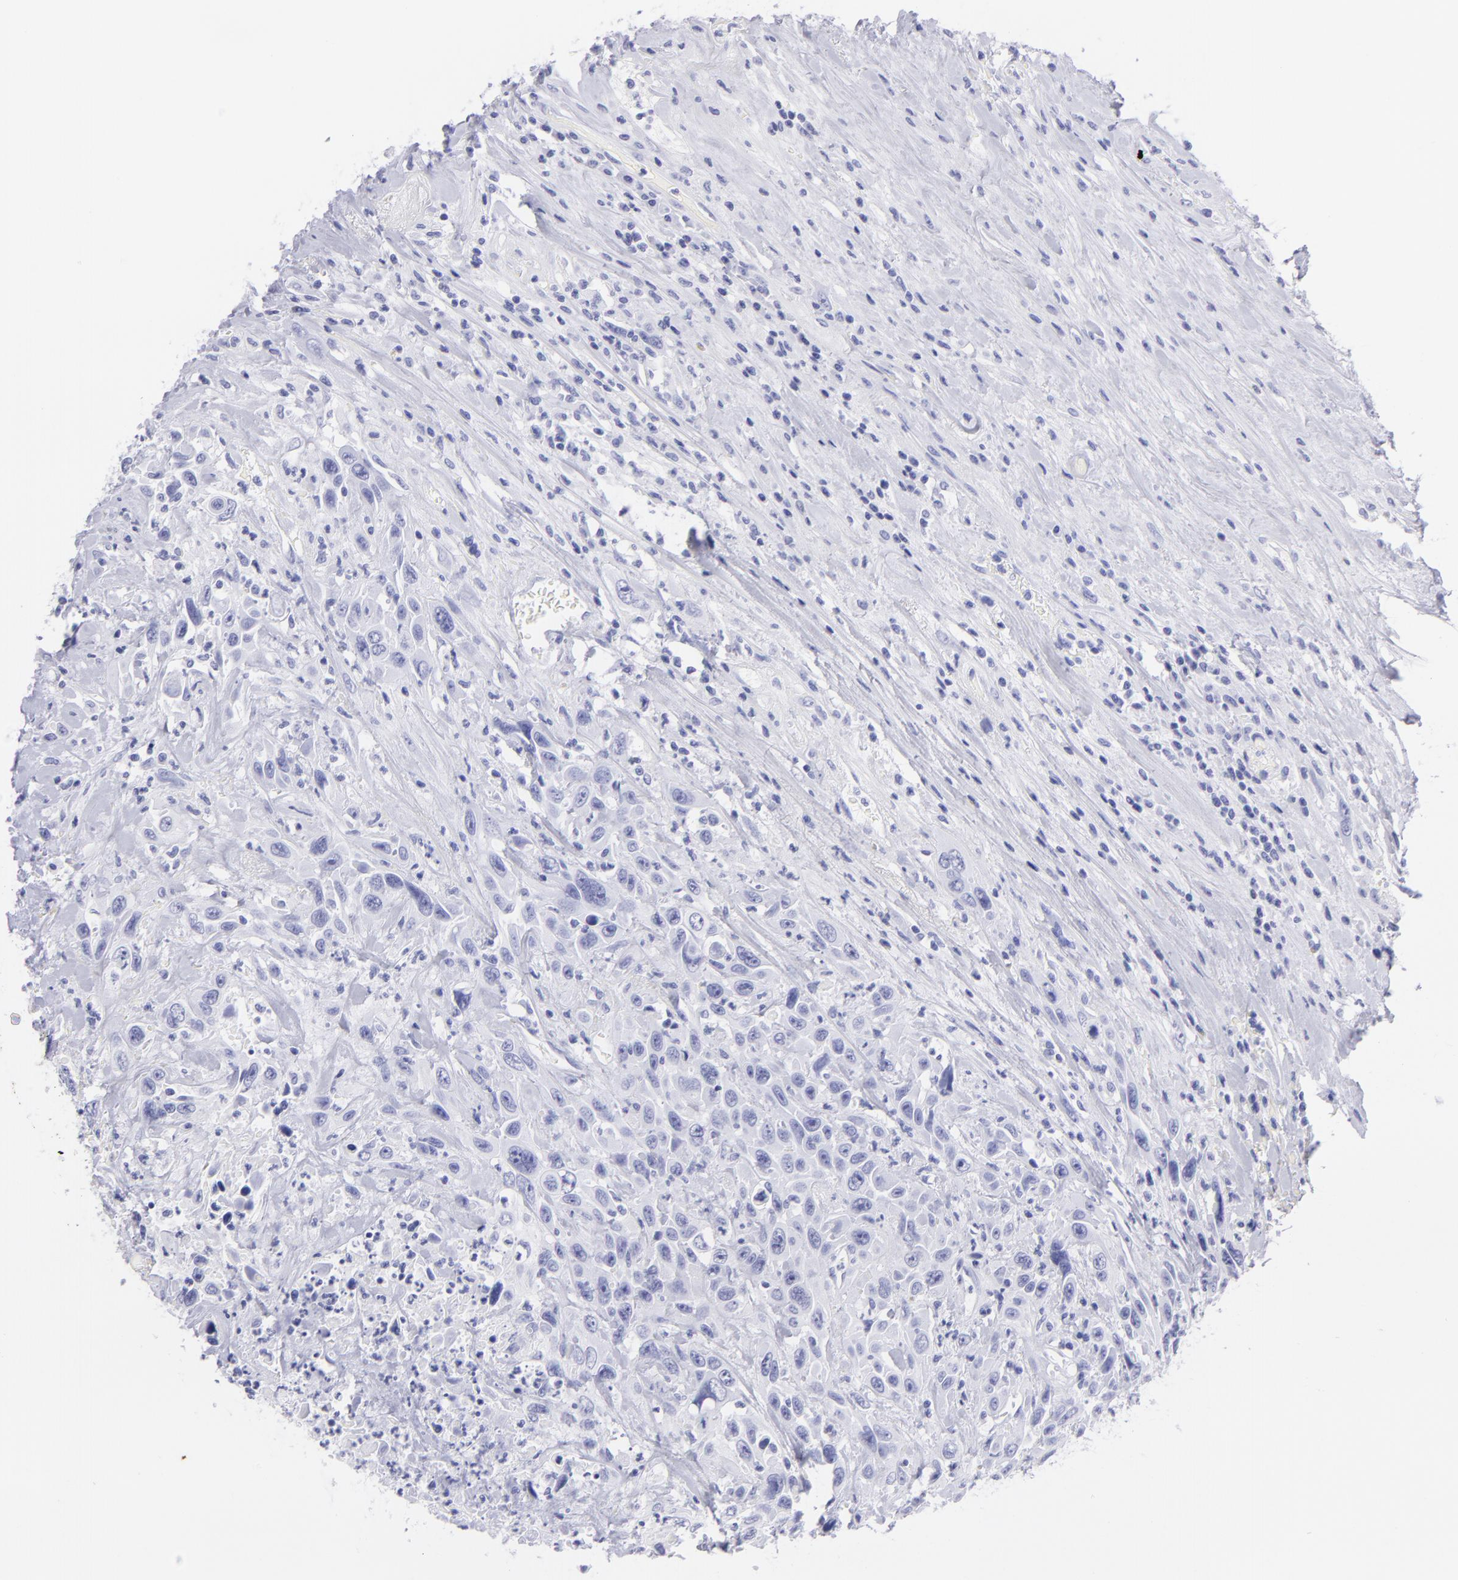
{"staining": {"intensity": "negative", "quantity": "none", "location": "none"}, "tissue": "urothelial cancer", "cell_type": "Tumor cells", "image_type": "cancer", "snomed": [{"axis": "morphology", "description": "Urothelial carcinoma, High grade"}, {"axis": "topography", "description": "Urinary bladder"}], "caption": "IHC histopathology image of neoplastic tissue: urothelial cancer stained with DAB (3,3'-diaminobenzidine) demonstrates no significant protein expression in tumor cells.", "gene": "PIP", "patient": {"sex": "female", "age": 84}}